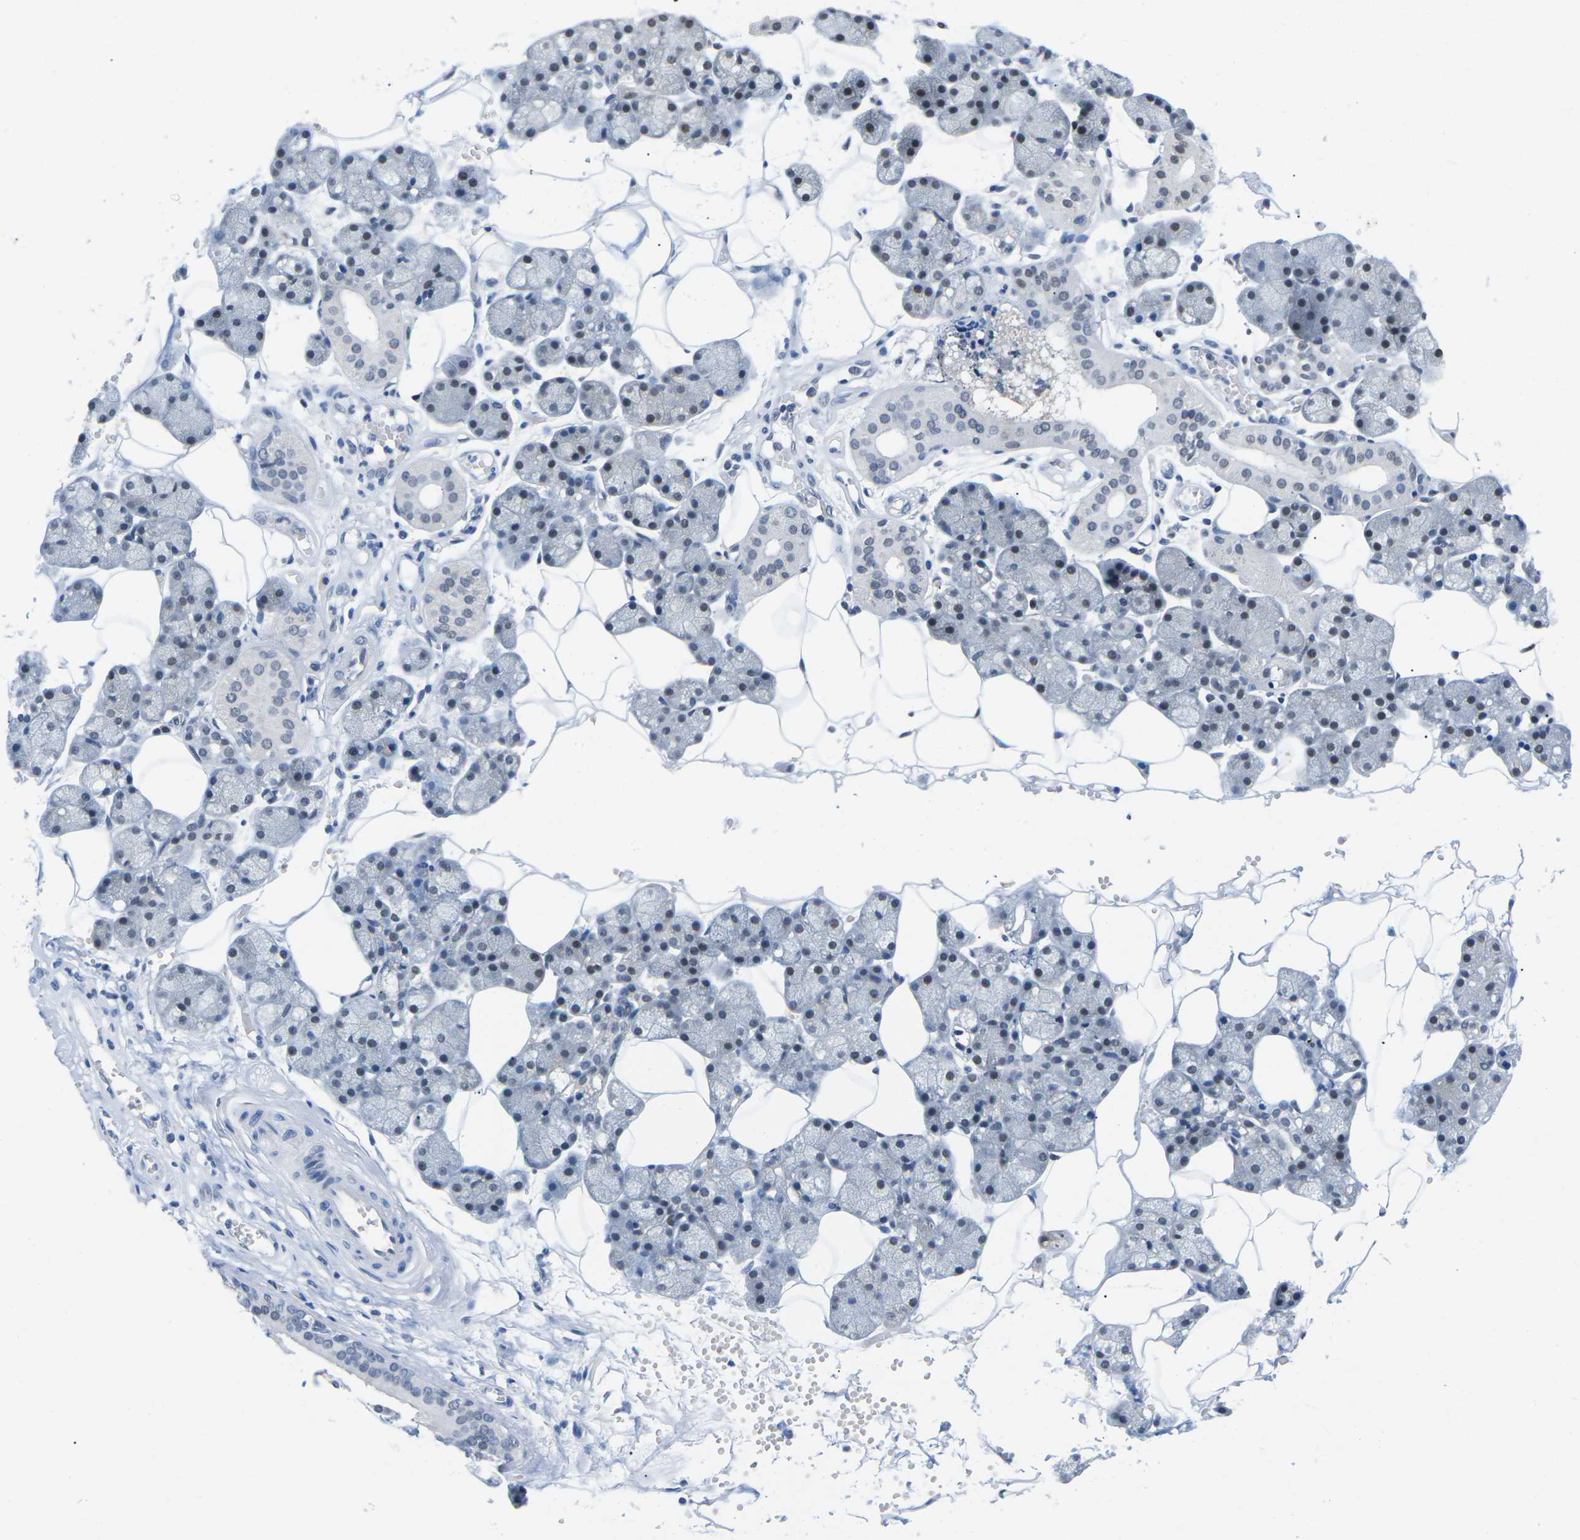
{"staining": {"intensity": "moderate", "quantity": "25%-75%", "location": "nuclear"}, "tissue": "salivary gland", "cell_type": "Glandular cells", "image_type": "normal", "snomed": [{"axis": "morphology", "description": "Normal tissue, NOS"}, {"axis": "topography", "description": "Salivary gland"}], "caption": "A brown stain labels moderate nuclear expression of a protein in glandular cells of benign human salivary gland.", "gene": "UBA7", "patient": {"sex": "male", "age": 62}}